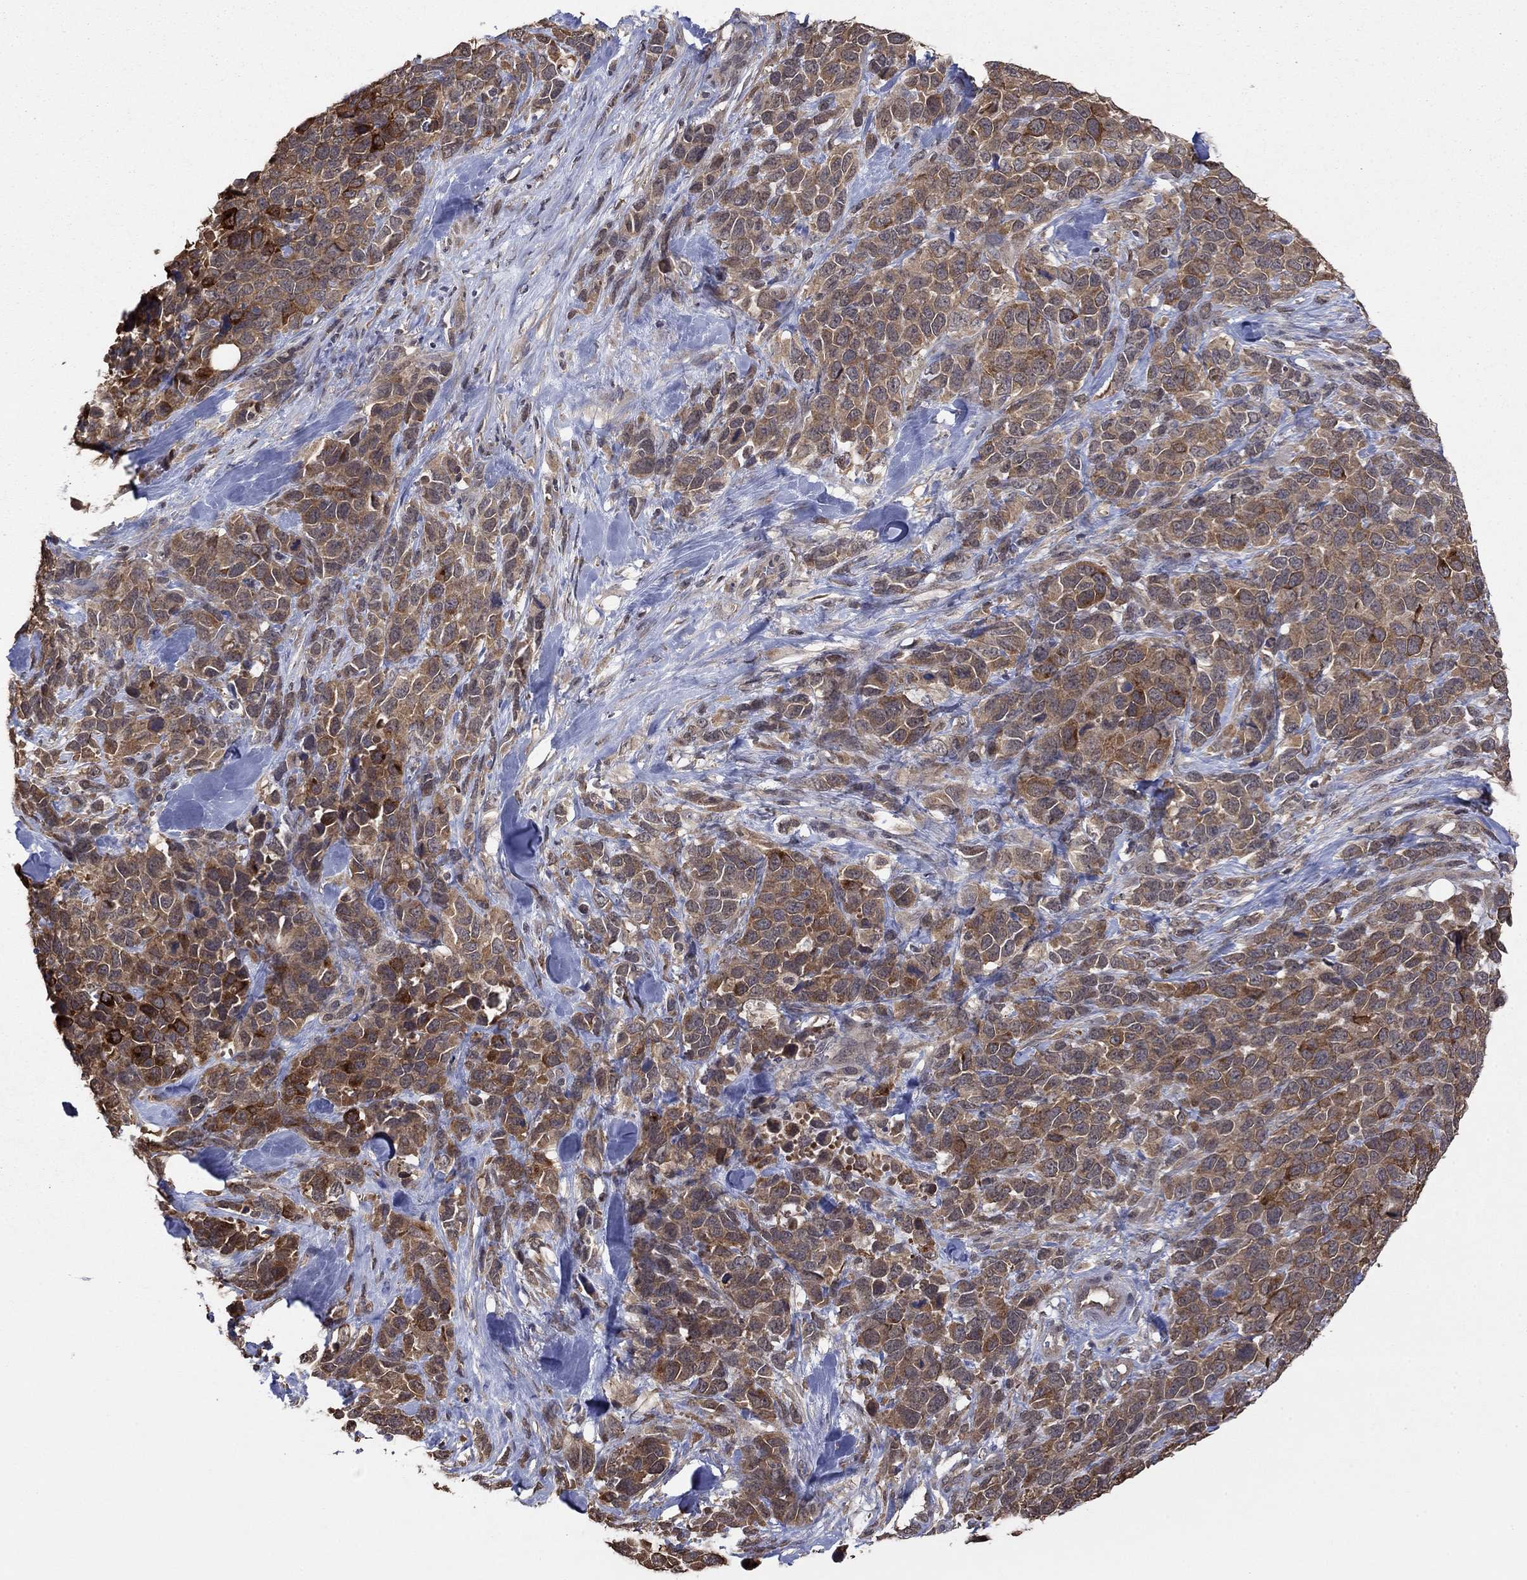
{"staining": {"intensity": "strong", "quantity": "<25%", "location": "cytoplasmic/membranous"}, "tissue": "melanoma", "cell_type": "Tumor cells", "image_type": "cancer", "snomed": [{"axis": "morphology", "description": "Malignant melanoma, Metastatic site"}, {"axis": "topography", "description": "Skin"}], "caption": "Melanoma stained with a brown dye displays strong cytoplasmic/membranous positive staining in approximately <25% of tumor cells.", "gene": "RNF114", "patient": {"sex": "male", "age": 84}}